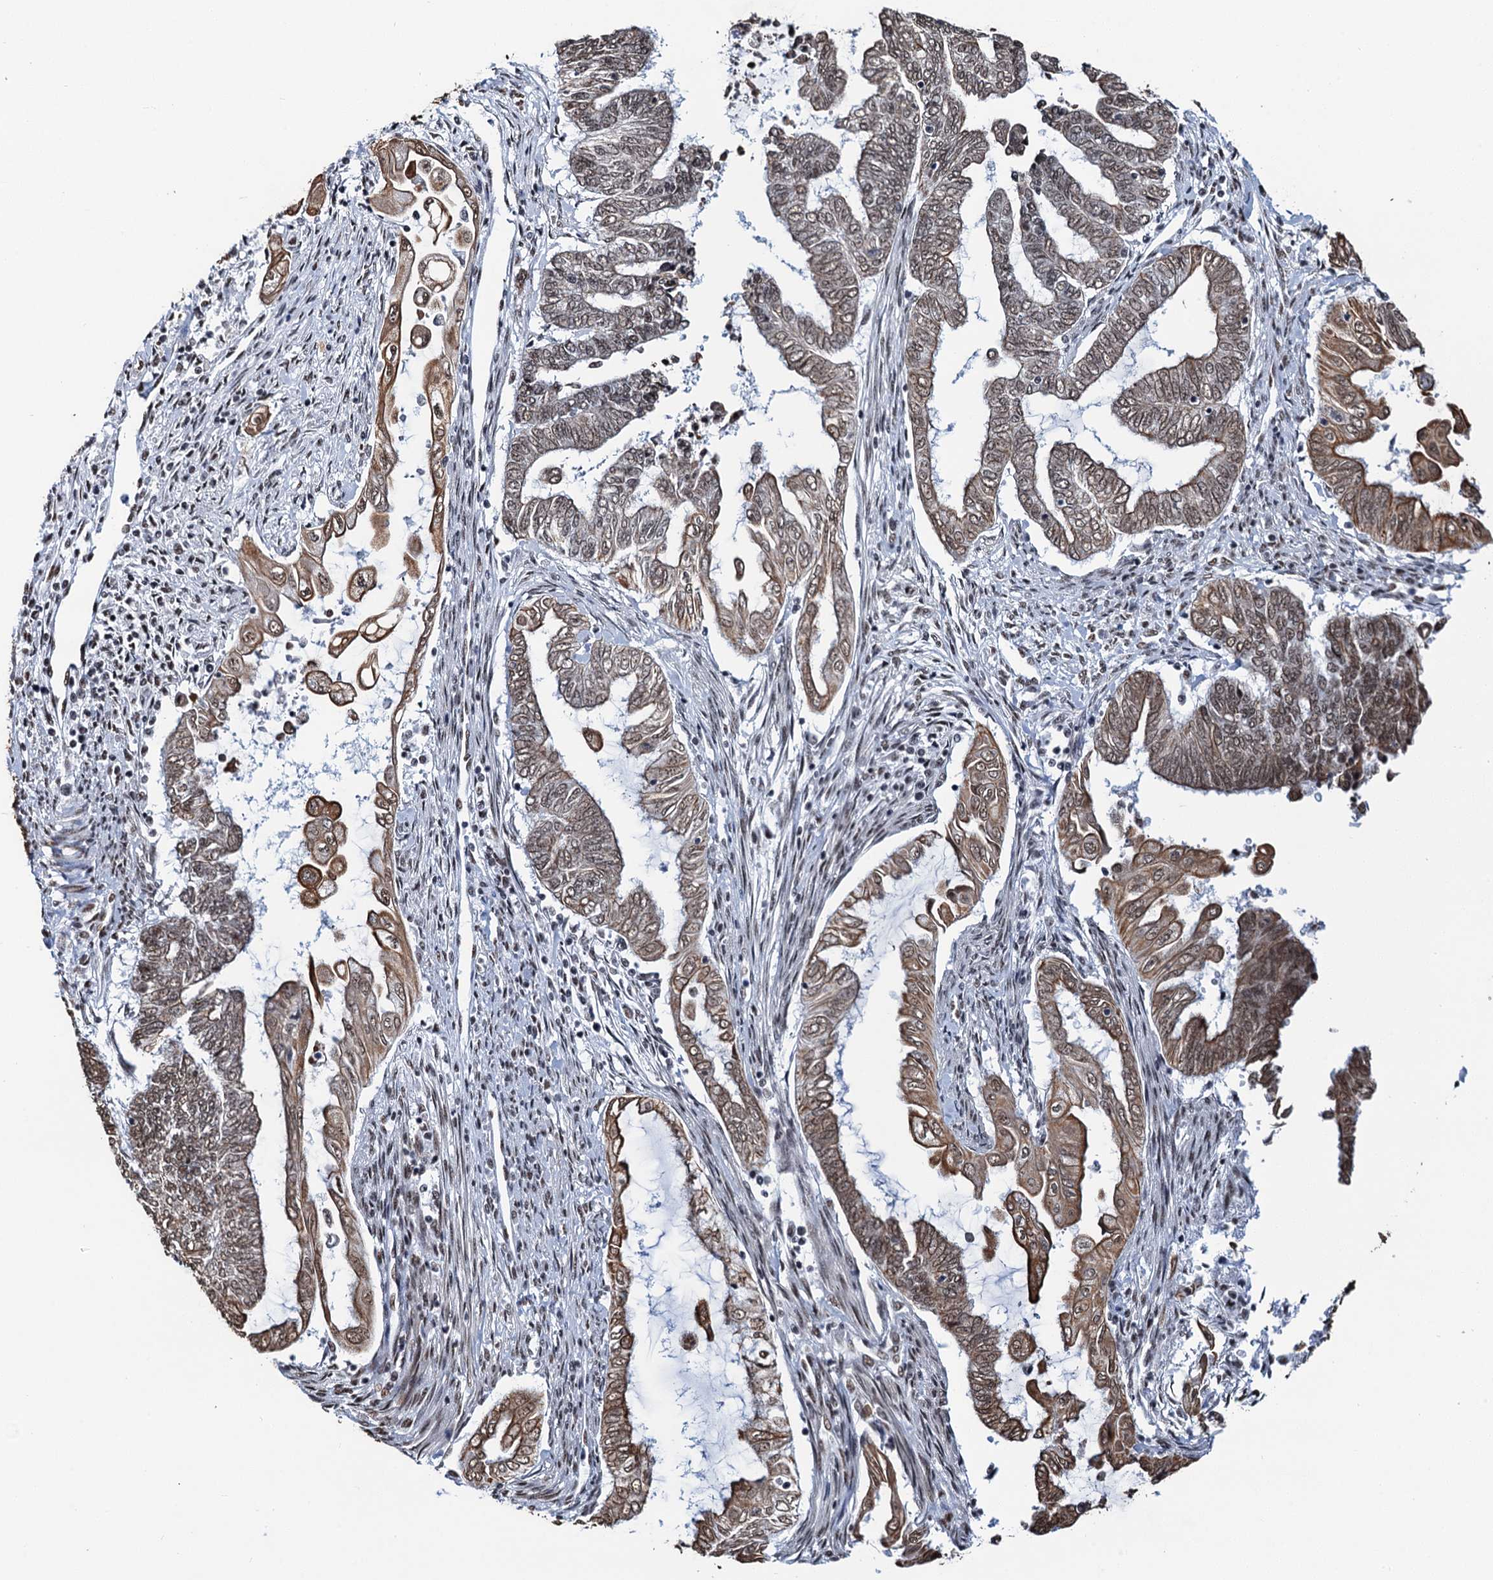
{"staining": {"intensity": "moderate", "quantity": "25%-75%", "location": "cytoplasmic/membranous,nuclear"}, "tissue": "endometrial cancer", "cell_type": "Tumor cells", "image_type": "cancer", "snomed": [{"axis": "morphology", "description": "Adenocarcinoma, NOS"}, {"axis": "topography", "description": "Uterus"}, {"axis": "topography", "description": "Endometrium"}], "caption": "Brown immunohistochemical staining in human adenocarcinoma (endometrial) displays moderate cytoplasmic/membranous and nuclear staining in about 25%-75% of tumor cells. (DAB (3,3'-diaminobenzidine) IHC, brown staining for protein, blue staining for nuclei).", "gene": "ZNF609", "patient": {"sex": "female", "age": 70}}